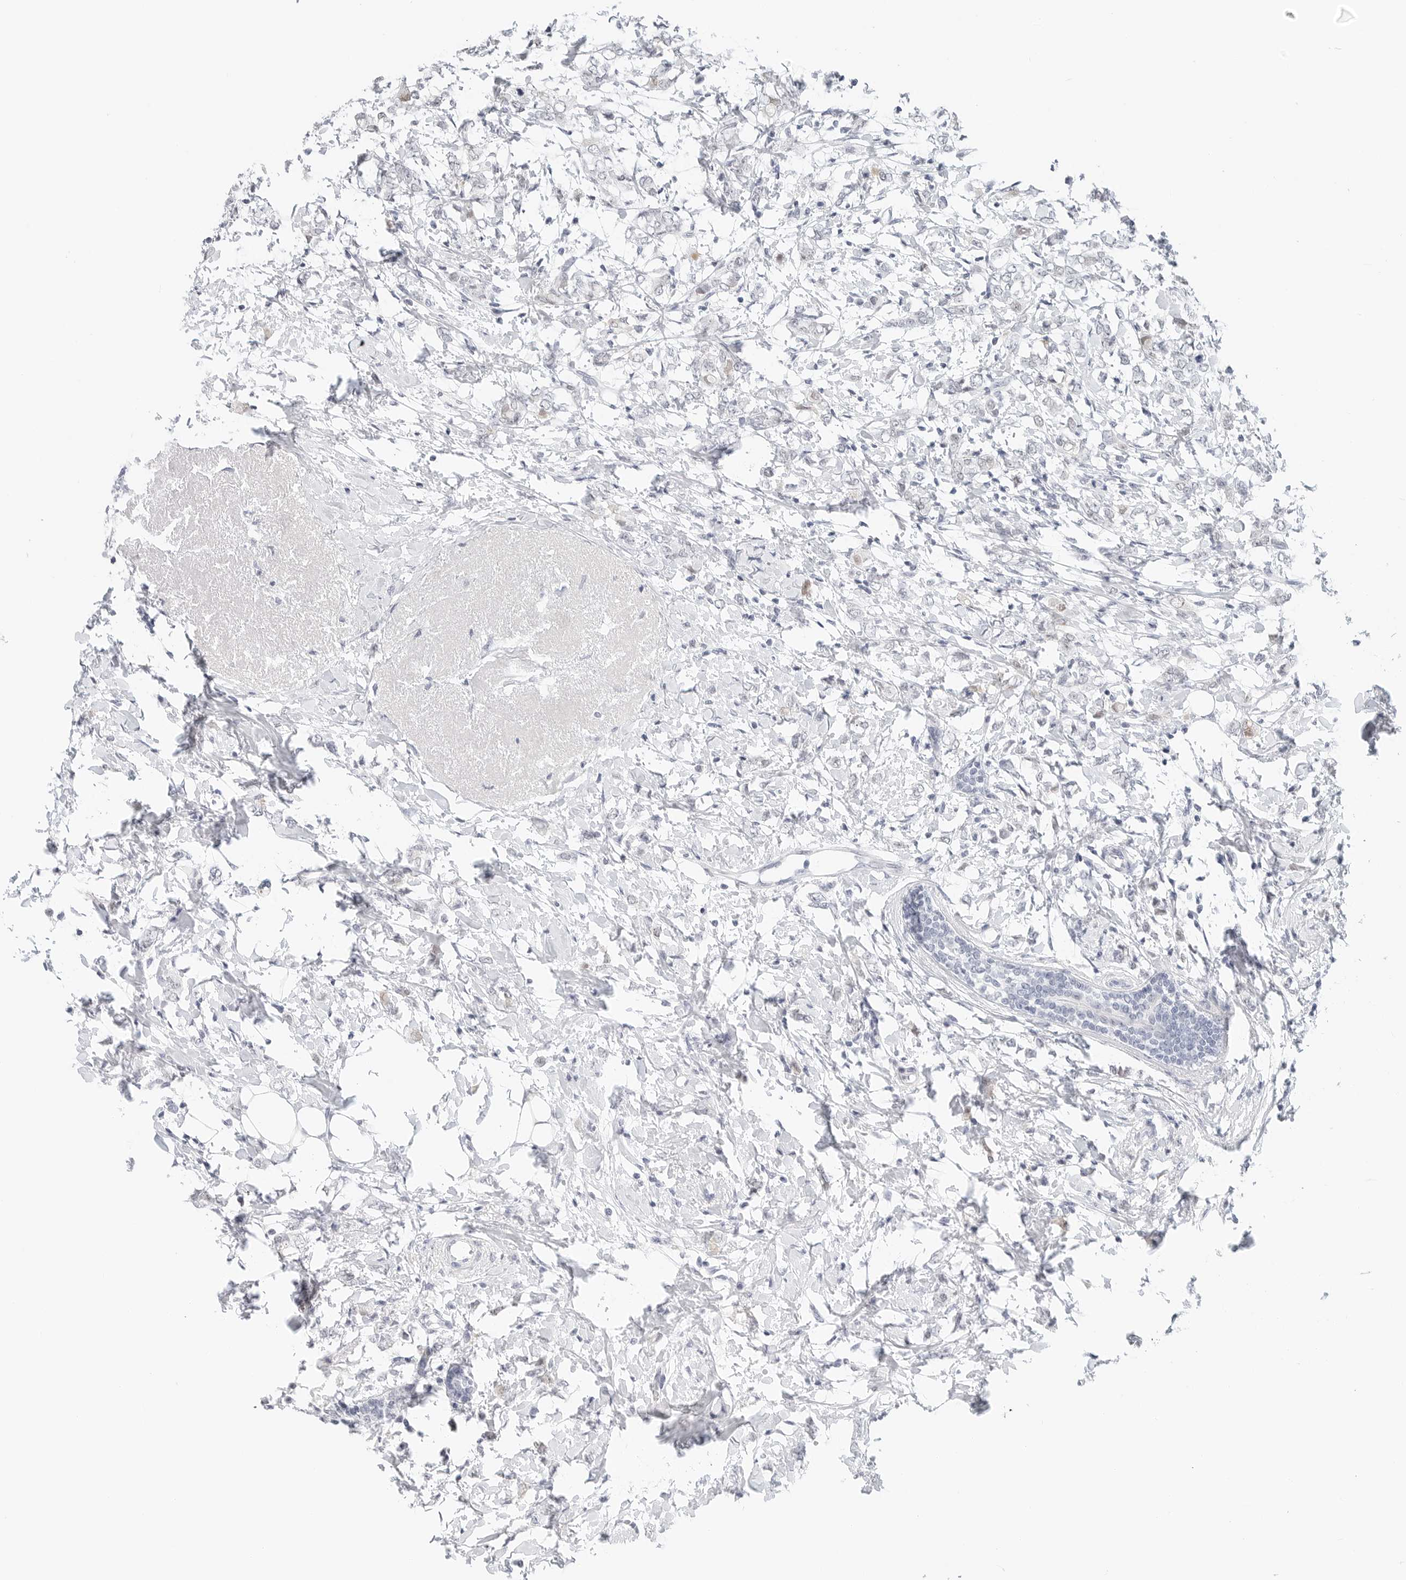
{"staining": {"intensity": "negative", "quantity": "none", "location": "none"}, "tissue": "breast cancer", "cell_type": "Tumor cells", "image_type": "cancer", "snomed": [{"axis": "morphology", "description": "Normal tissue, NOS"}, {"axis": "morphology", "description": "Lobular carcinoma"}, {"axis": "topography", "description": "Breast"}], "caption": "There is no significant positivity in tumor cells of breast cancer (lobular carcinoma).", "gene": "TSEN2", "patient": {"sex": "female", "age": 47}}